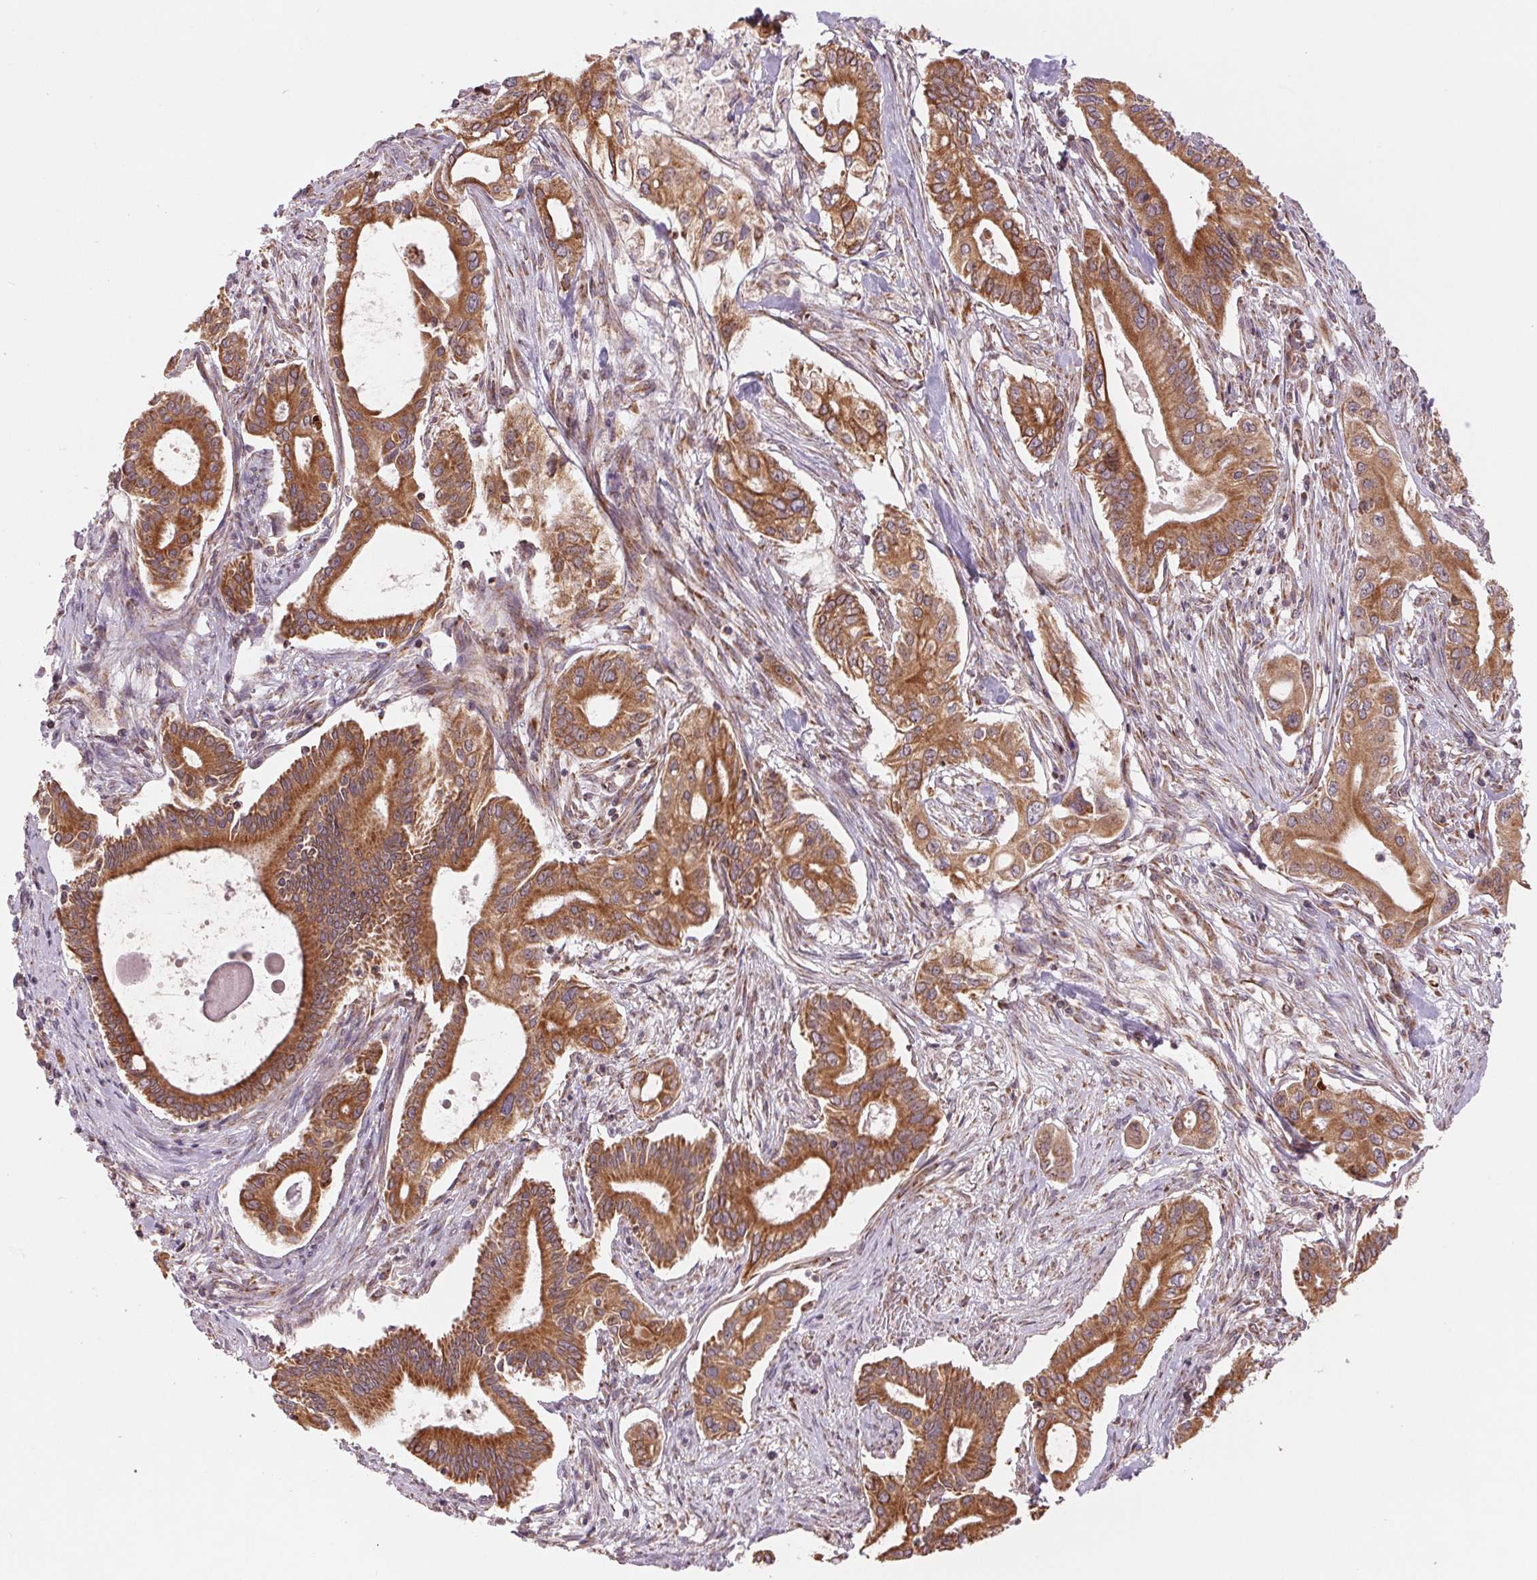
{"staining": {"intensity": "strong", "quantity": ">75%", "location": "cytoplasmic/membranous"}, "tissue": "pancreatic cancer", "cell_type": "Tumor cells", "image_type": "cancer", "snomed": [{"axis": "morphology", "description": "Adenocarcinoma, NOS"}, {"axis": "topography", "description": "Pancreas"}], "caption": "The micrograph shows a brown stain indicating the presence of a protein in the cytoplasmic/membranous of tumor cells in adenocarcinoma (pancreatic). The protein of interest is shown in brown color, while the nuclei are stained blue.", "gene": "MATCAP1", "patient": {"sex": "female", "age": 68}}